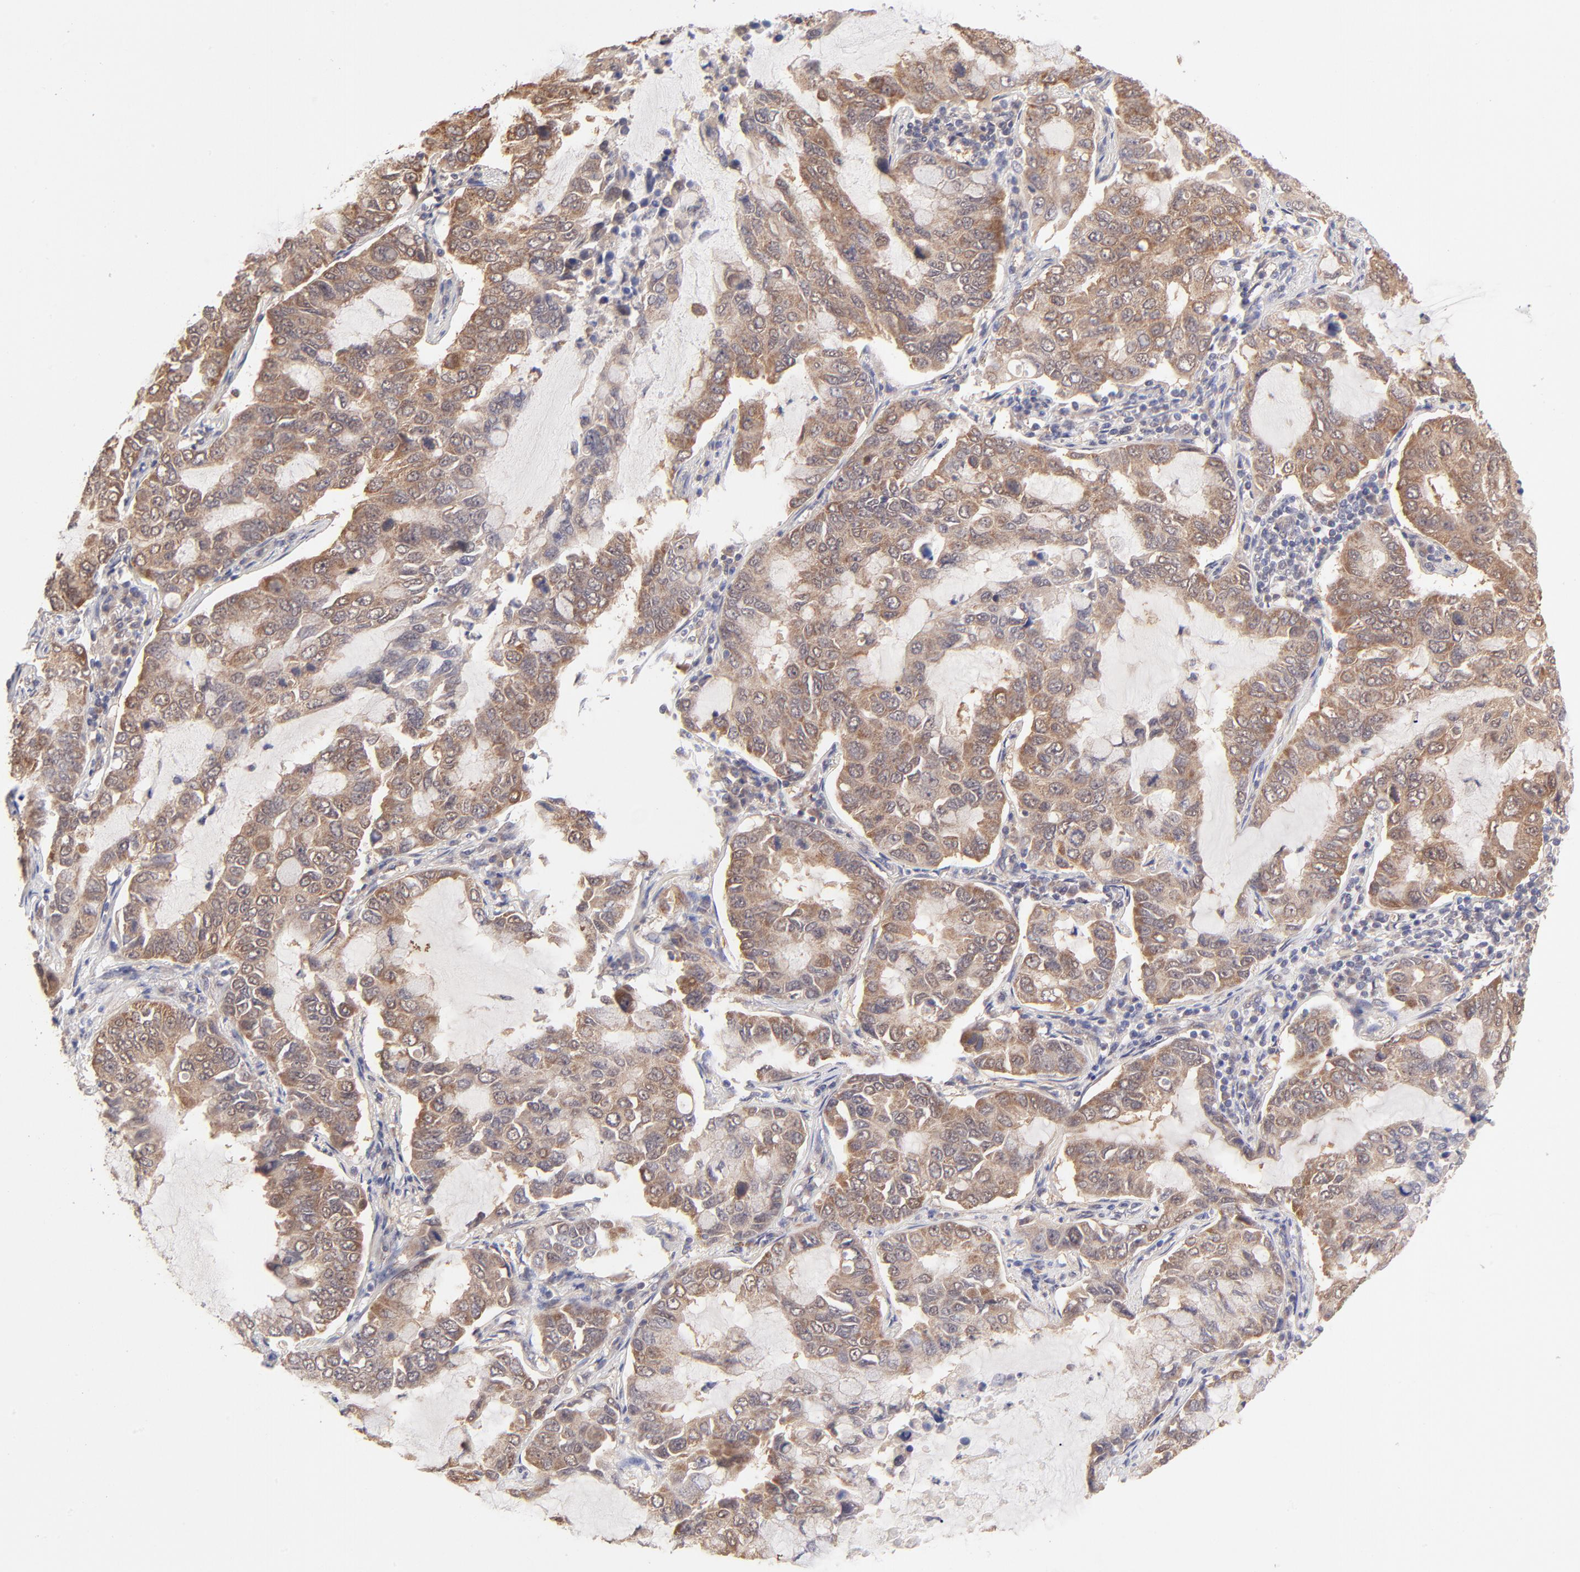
{"staining": {"intensity": "strong", "quantity": ">75%", "location": "cytoplasmic/membranous"}, "tissue": "lung cancer", "cell_type": "Tumor cells", "image_type": "cancer", "snomed": [{"axis": "morphology", "description": "Adenocarcinoma, NOS"}, {"axis": "topography", "description": "Lung"}], "caption": "Brown immunohistochemical staining in human lung adenocarcinoma shows strong cytoplasmic/membranous positivity in about >75% of tumor cells.", "gene": "UBE2H", "patient": {"sex": "male", "age": 64}}